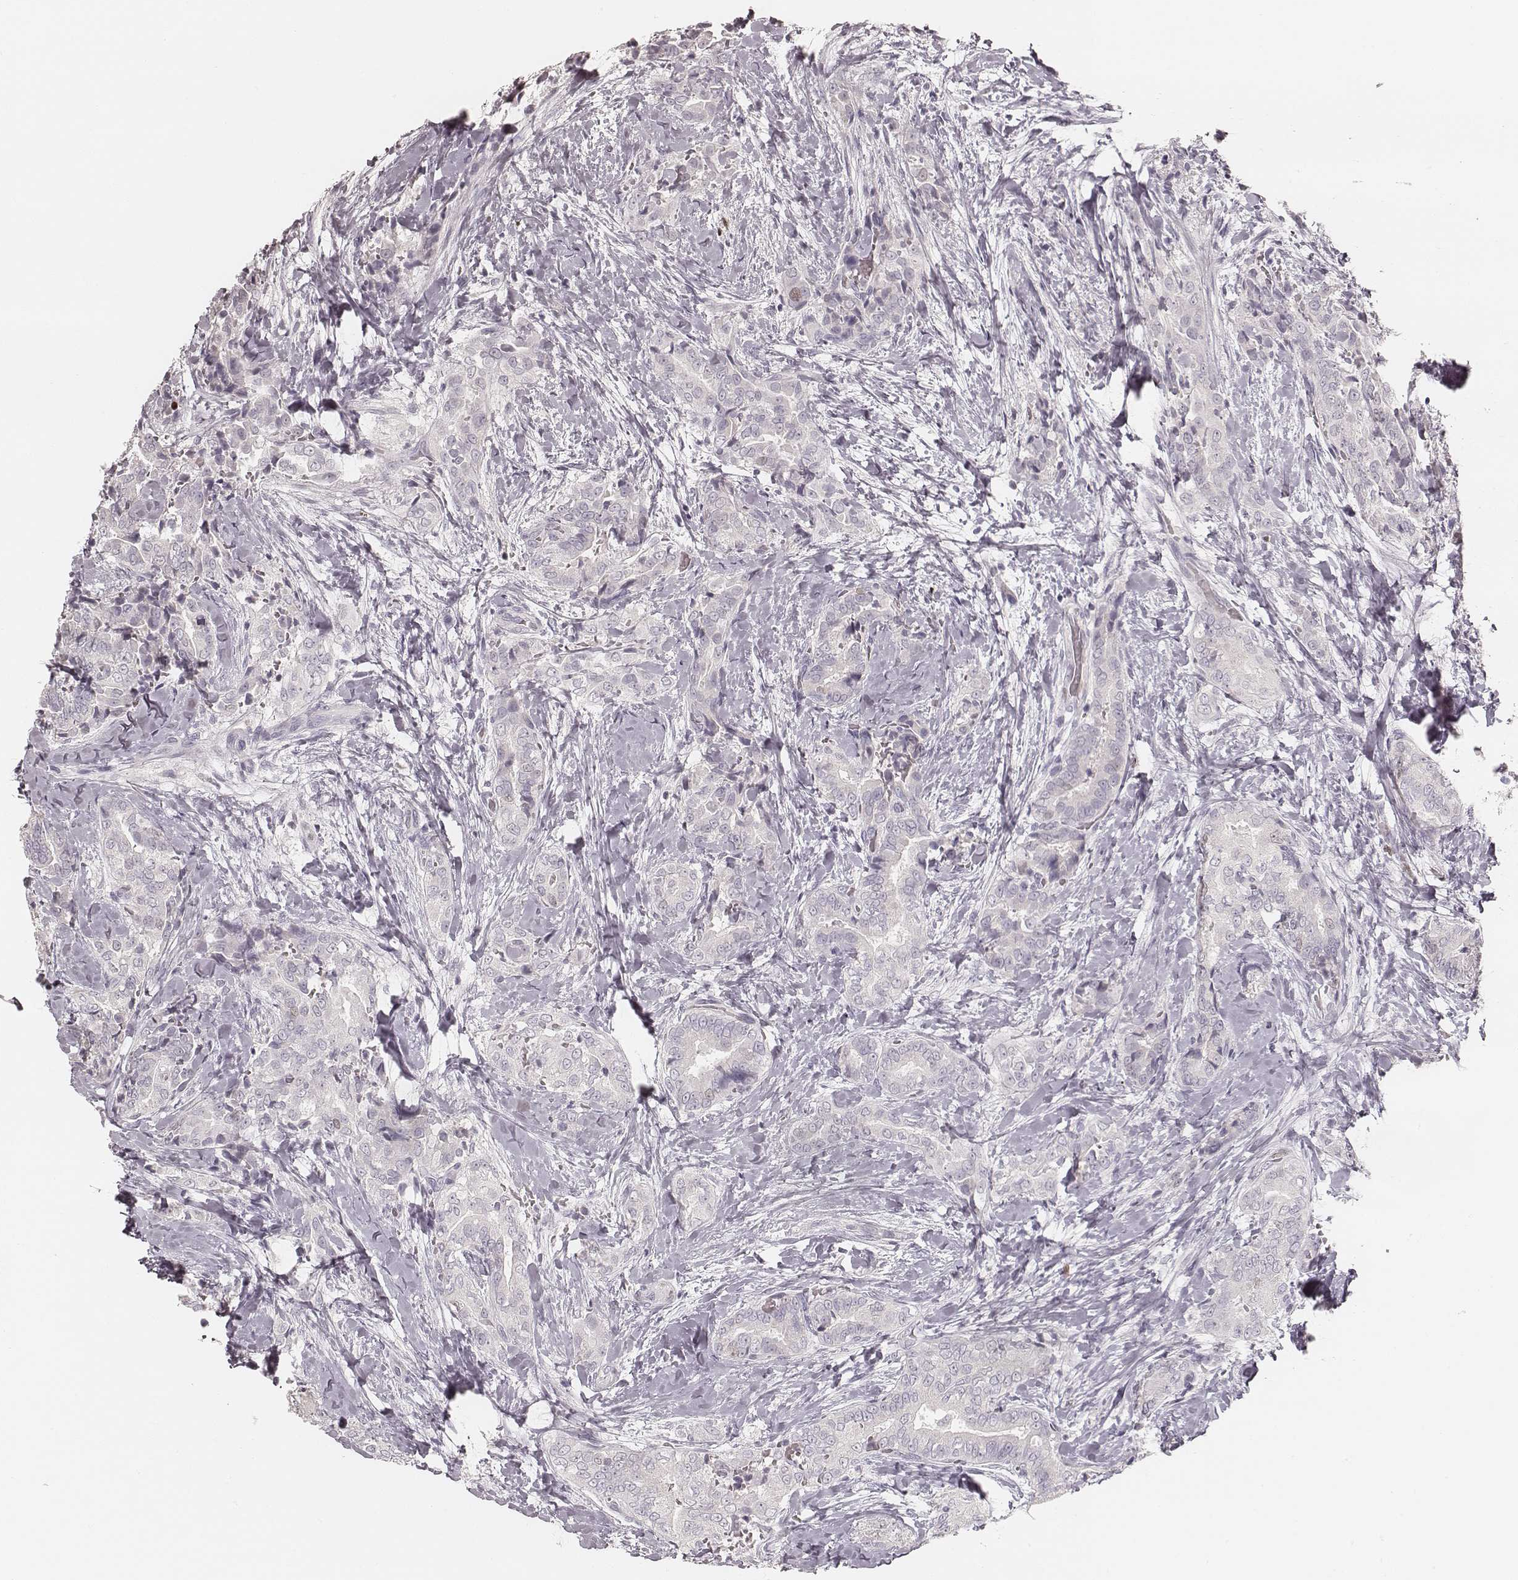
{"staining": {"intensity": "negative", "quantity": "none", "location": "none"}, "tissue": "thyroid cancer", "cell_type": "Tumor cells", "image_type": "cancer", "snomed": [{"axis": "morphology", "description": "Papillary adenocarcinoma, NOS"}, {"axis": "topography", "description": "Thyroid gland"}], "caption": "Immunohistochemistry (IHC) micrograph of human papillary adenocarcinoma (thyroid) stained for a protein (brown), which reveals no expression in tumor cells.", "gene": "TEX37", "patient": {"sex": "male", "age": 61}}